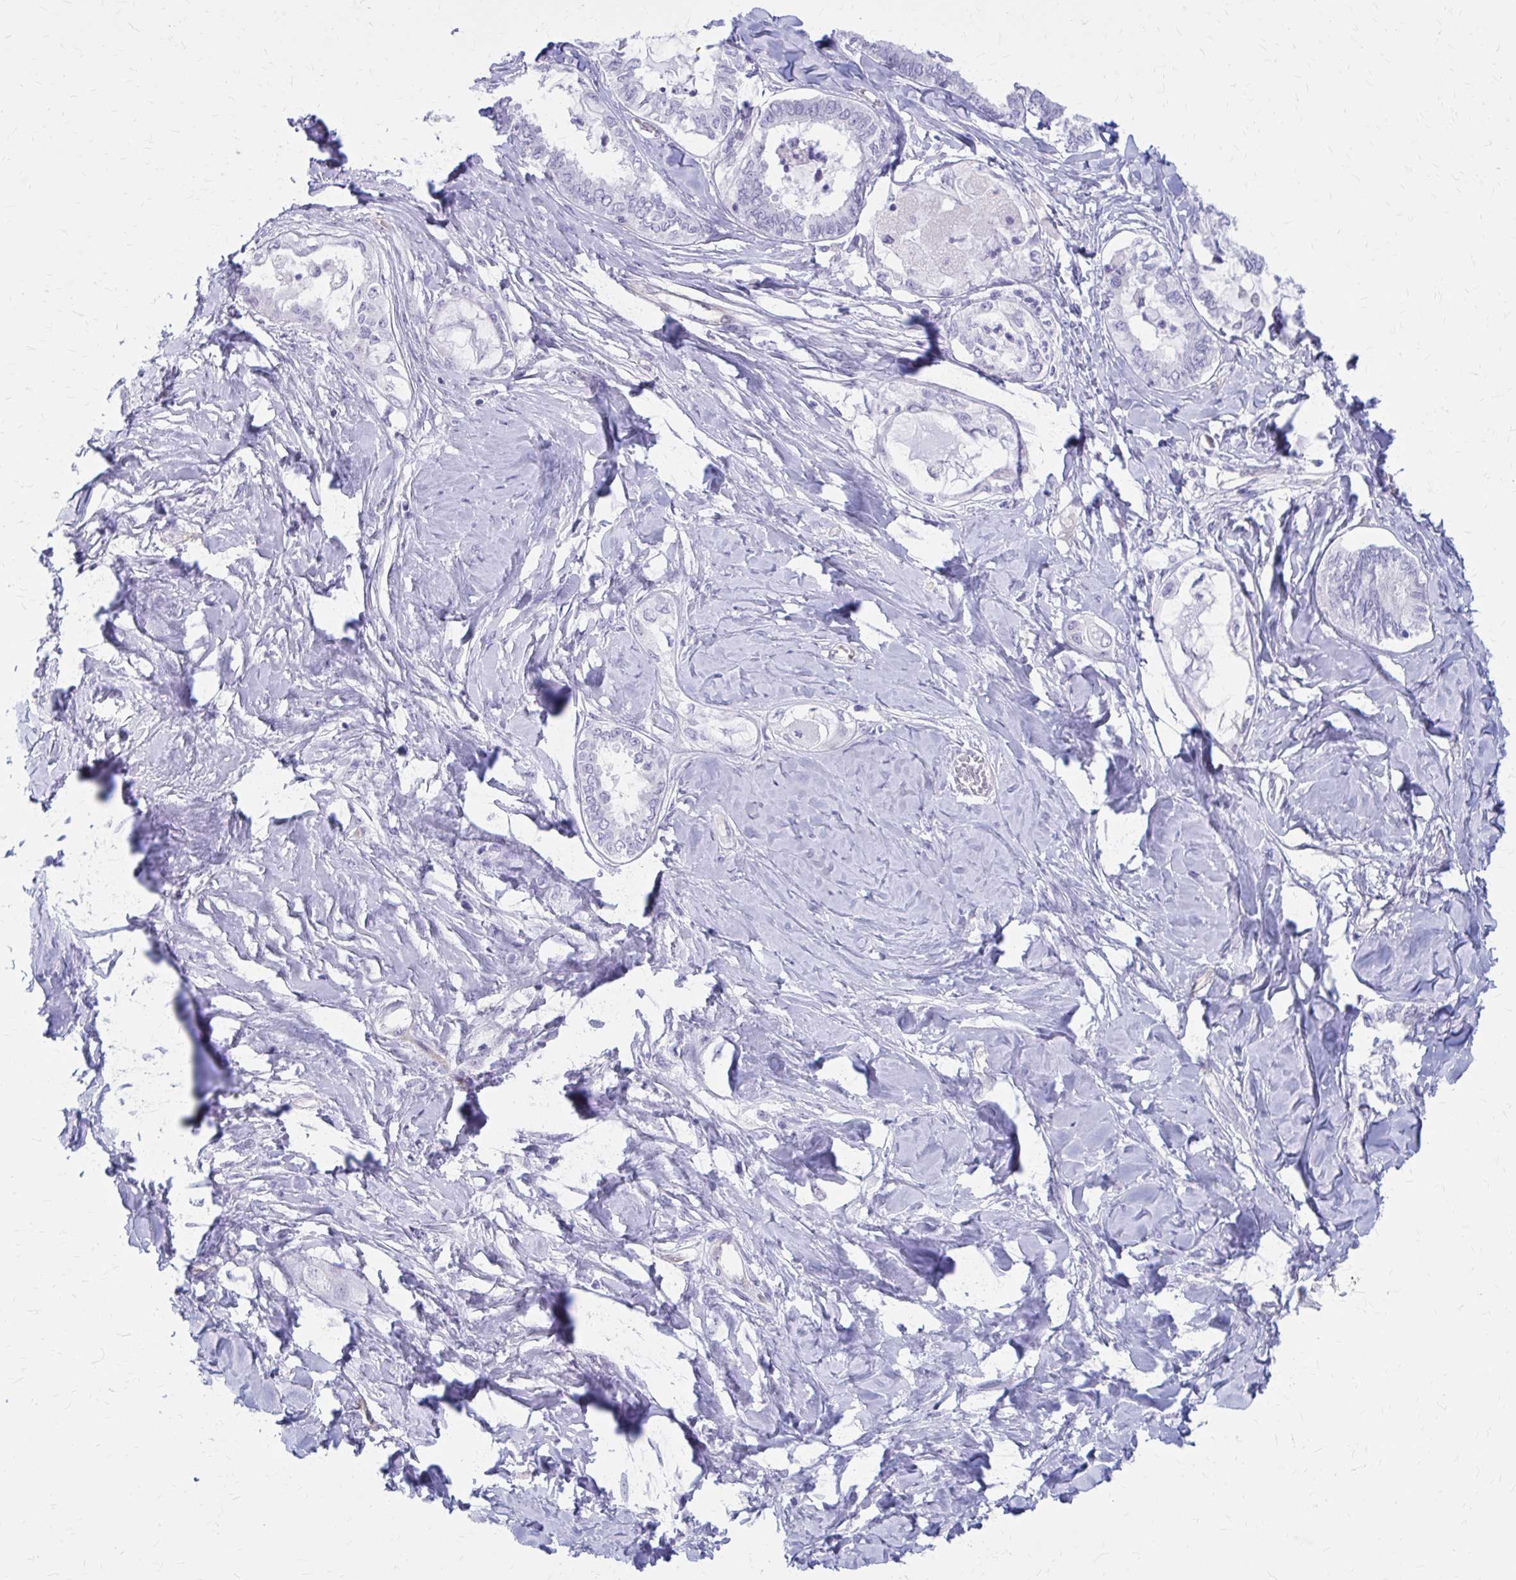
{"staining": {"intensity": "negative", "quantity": "none", "location": "none"}, "tissue": "ovarian cancer", "cell_type": "Tumor cells", "image_type": "cancer", "snomed": [{"axis": "morphology", "description": "Carcinoma, endometroid"}, {"axis": "topography", "description": "Ovary"}], "caption": "Immunohistochemistry of ovarian cancer (endometroid carcinoma) displays no expression in tumor cells. (DAB (3,3'-diaminobenzidine) immunohistochemistry, high magnification).", "gene": "CLIC2", "patient": {"sex": "female", "age": 70}}